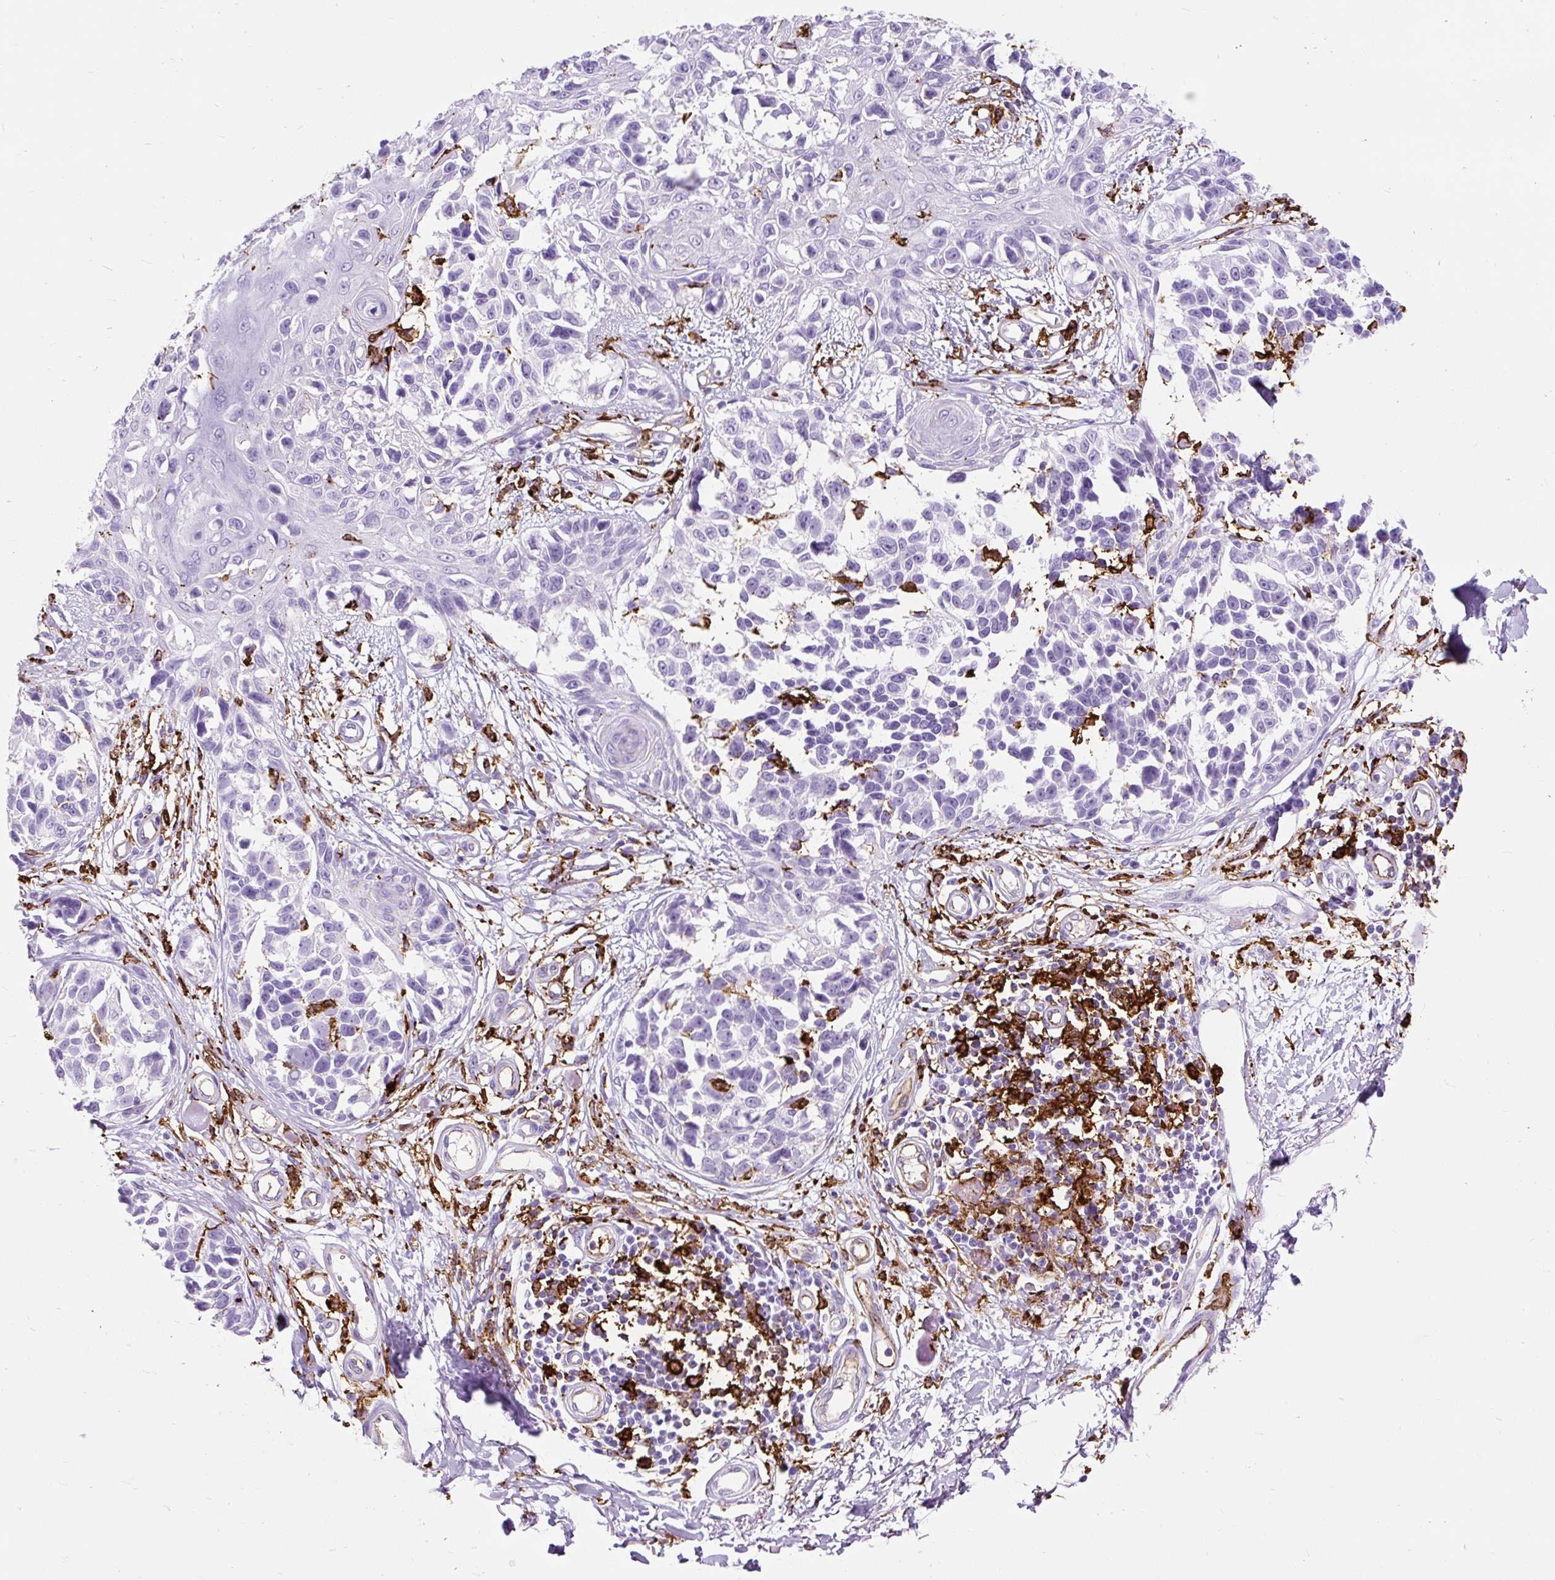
{"staining": {"intensity": "negative", "quantity": "none", "location": "none"}, "tissue": "melanoma", "cell_type": "Tumor cells", "image_type": "cancer", "snomed": [{"axis": "morphology", "description": "Malignant melanoma, NOS"}, {"axis": "topography", "description": "Skin"}], "caption": "This is an IHC histopathology image of melanoma. There is no staining in tumor cells.", "gene": "HLA-DRA", "patient": {"sex": "male", "age": 73}}